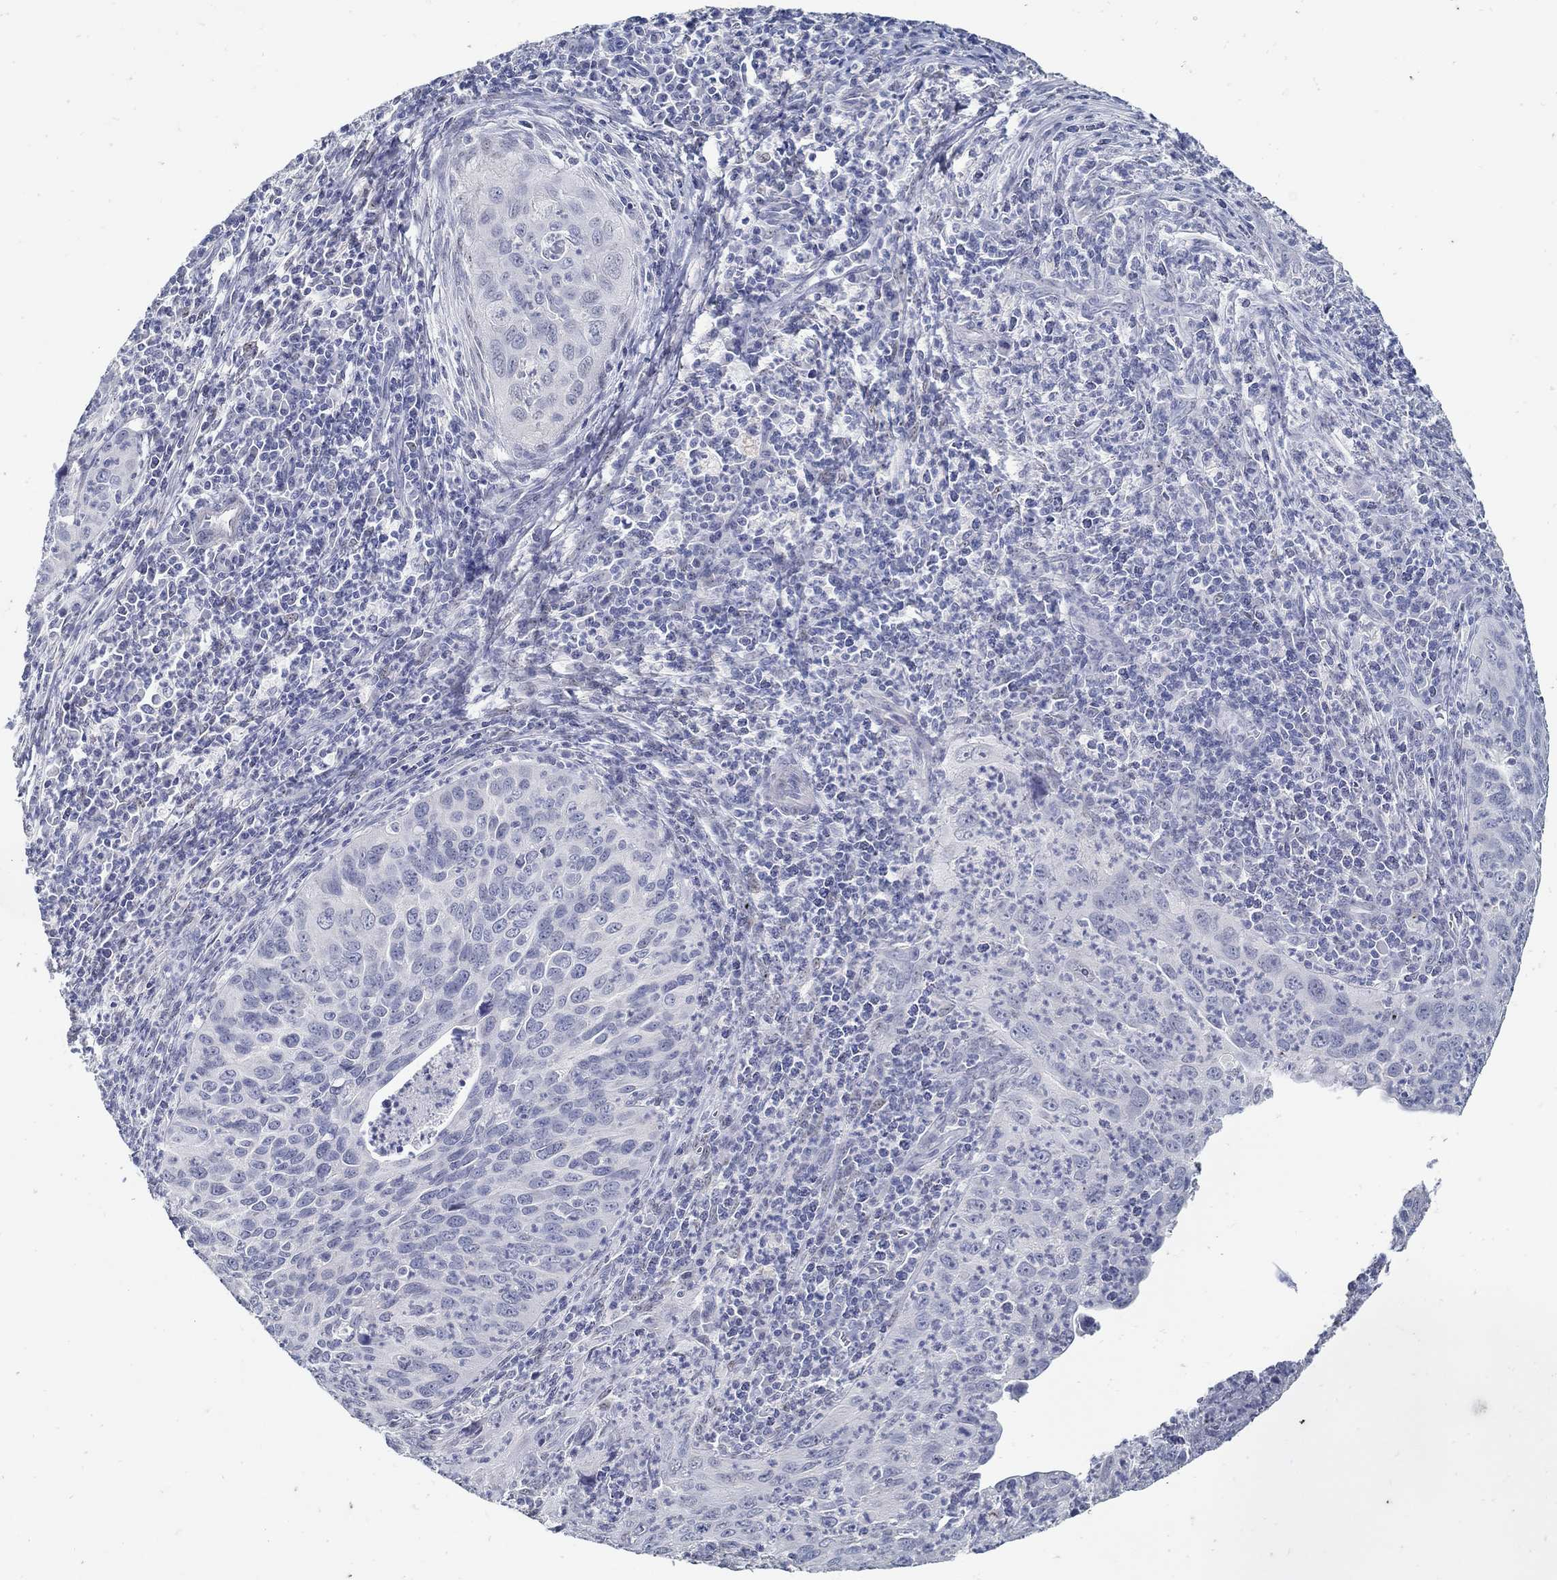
{"staining": {"intensity": "negative", "quantity": "none", "location": "none"}, "tissue": "cervical cancer", "cell_type": "Tumor cells", "image_type": "cancer", "snomed": [{"axis": "morphology", "description": "Squamous cell carcinoma, NOS"}, {"axis": "topography", "description": "Cervix"}], "caption": "Tumor cells show no significant protein expression in squamous cell carcinoma (cervical).", "gene": "USP29", "patient": {"sex": "female", "age": 26}}